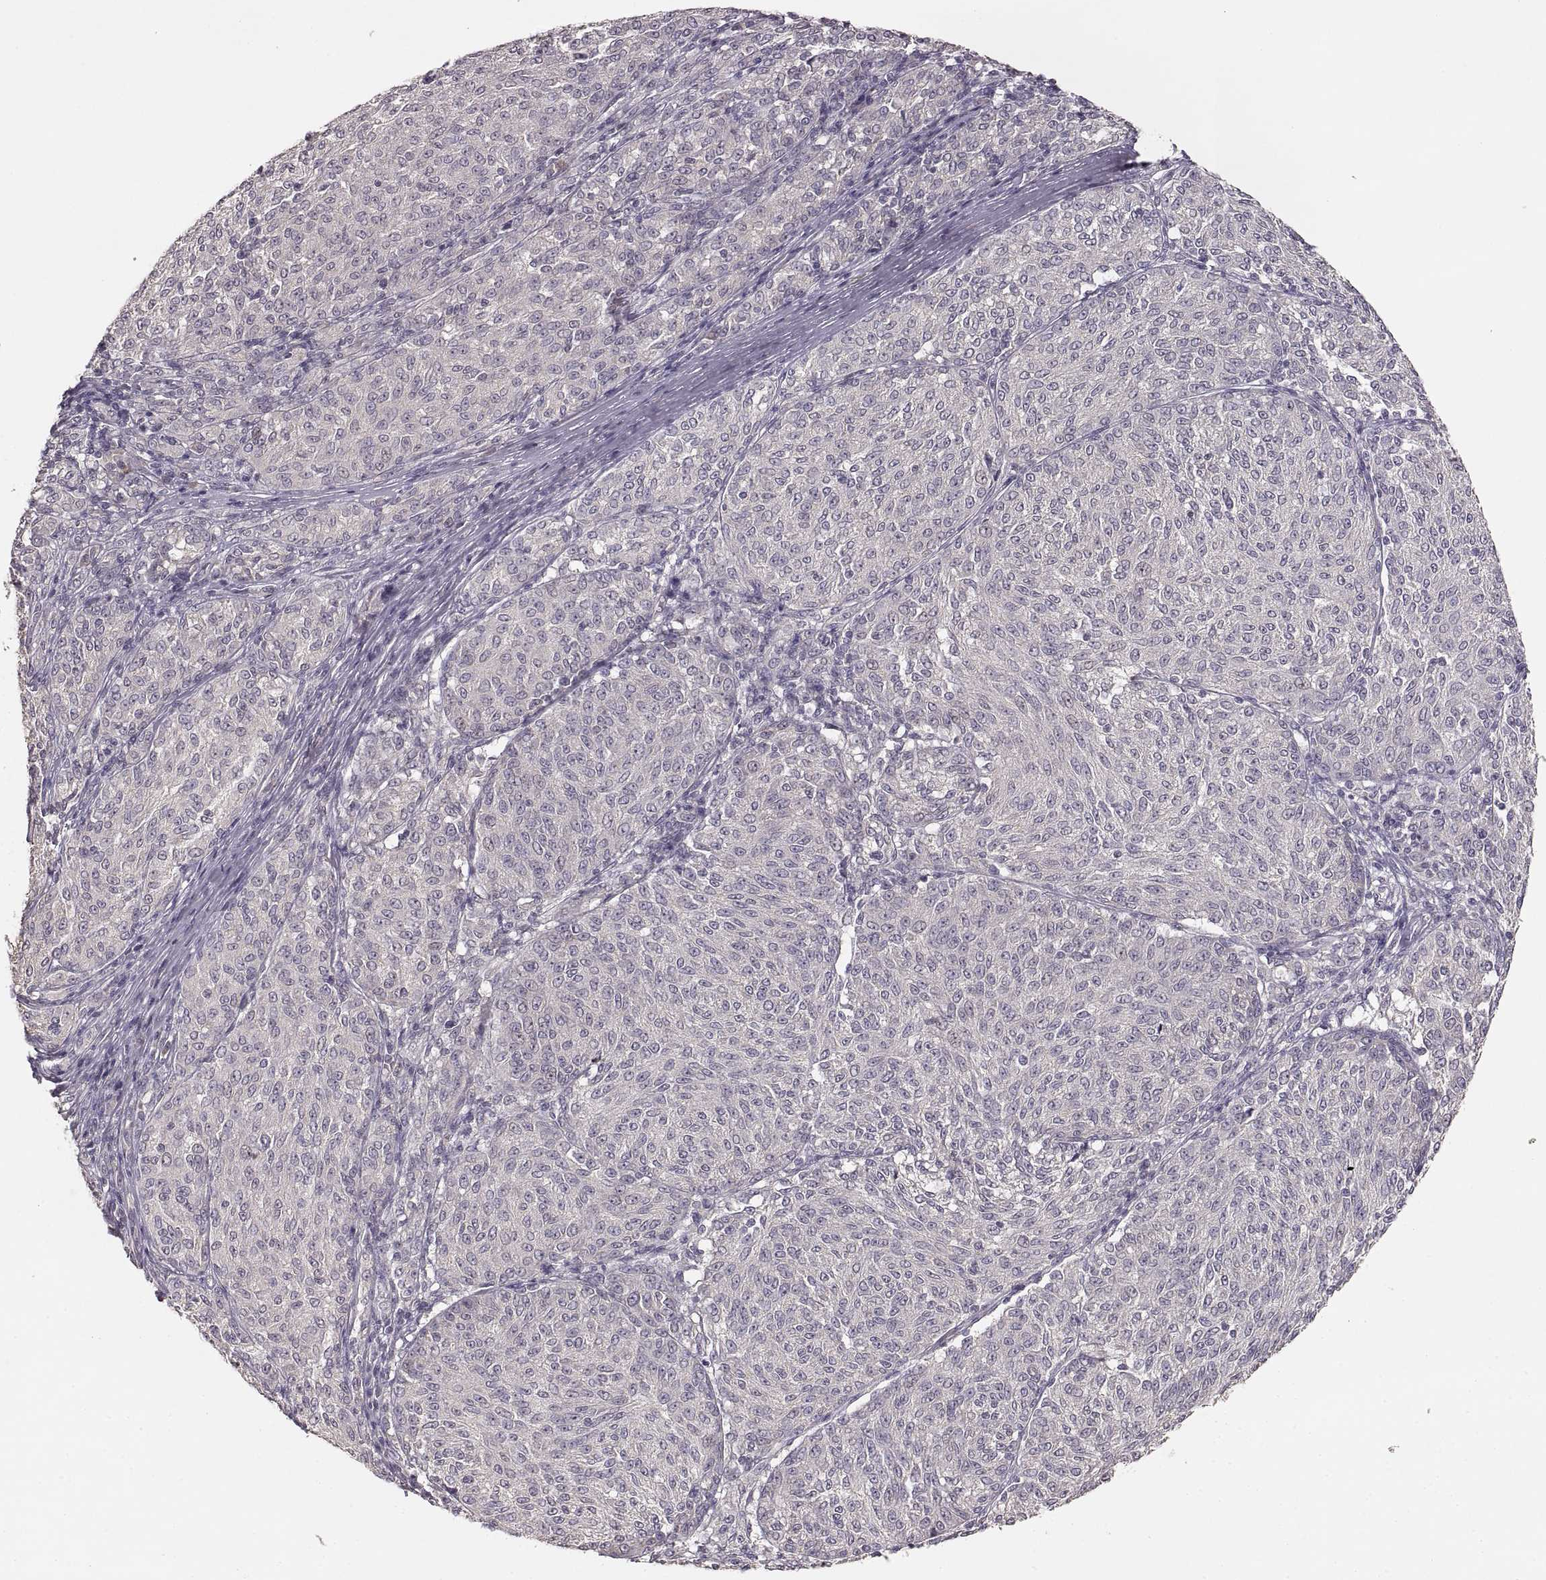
{"staining": {"intensity": "negative", "quantity": "none", "location": "none"}, "tissue": "melanoma", "cell_type": "Tumor cells", "image_type": "cancer", "snomed": [{"axis": "morphology", "description": "Malignant melanoma, NOS"}, {"axis": "topography", "description": "Skin"}], "caption": "Malignant melanoma was stained to show a protein in brown. There is no significant expression in tumor cells. (Stains: DAB (3,3'-diaminobenzidine) immunohistochemistry with hematoxylin counter stain, Microscopy: brightfield microscopy at high magnification).", "gene": "LAMC2", "patient": {"sex": "female", "age": 72}}